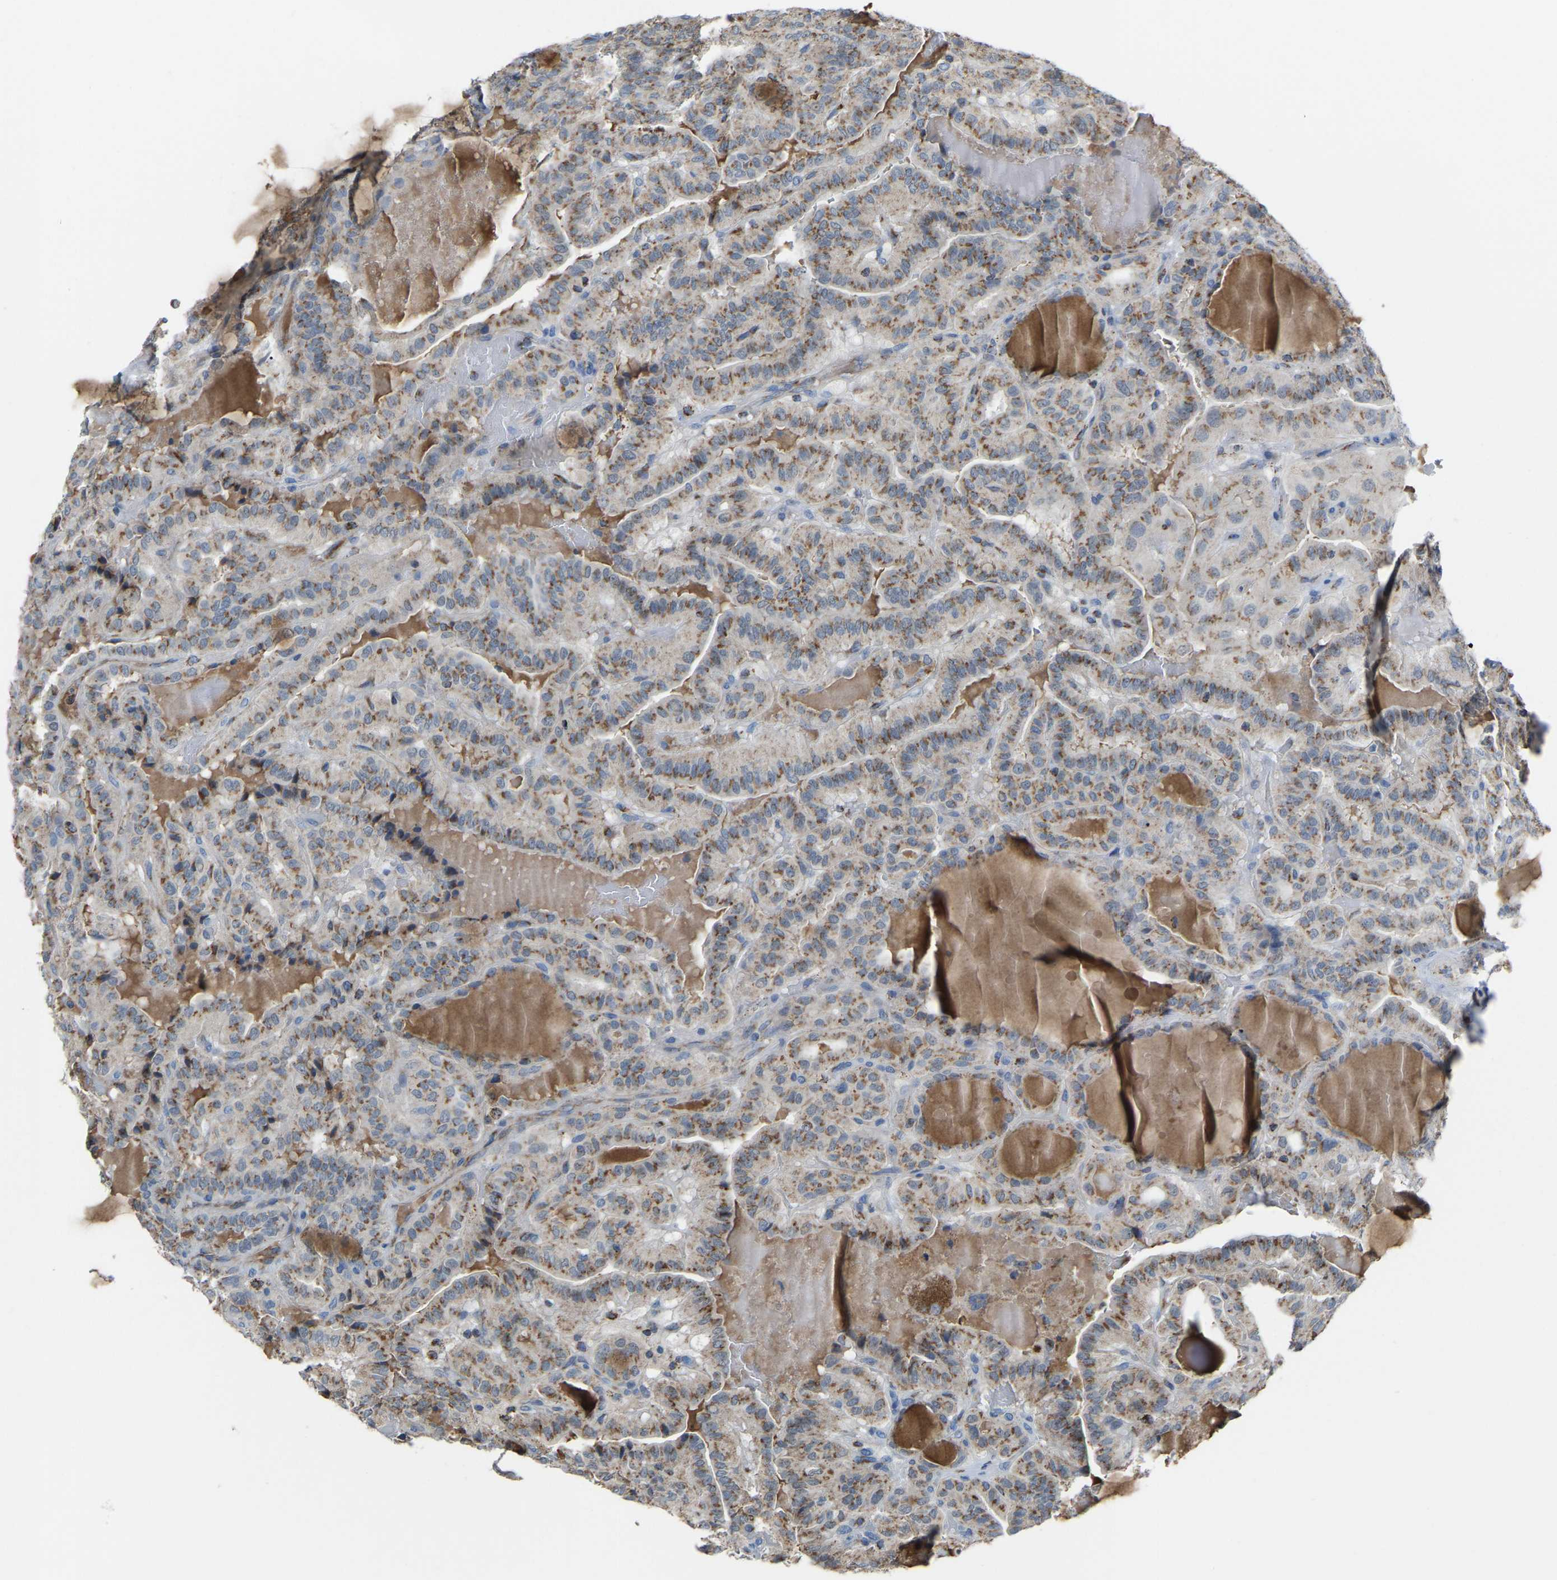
{"staining": {"intensity": "moderate", "quantity": ">75%", "location": "cytoplasmic/membranous"}, "tissue": "thyroid cancer", "cell_type": "Tumor cells", "image_type": "cancer", "snomed": [{"axis": "morphology", "description": "Papillary adenocarcinoma, NOS"}, {"axis": "topography", "description": "Thyroid gland"}], "caption": "A brown stain shows moderate cytoplasmic/membranous positivity of a protein in papillary adenocarcinoma (thyroid) tumor cells. The staining is performed using DAB (3,3'-diaminobenzidine) brown chromogen to label protein expression. The nuclei are counter-stained blue using hematoxylin.", "gene": "CANT1", "patient": {"sex": "male", "age": 77}}